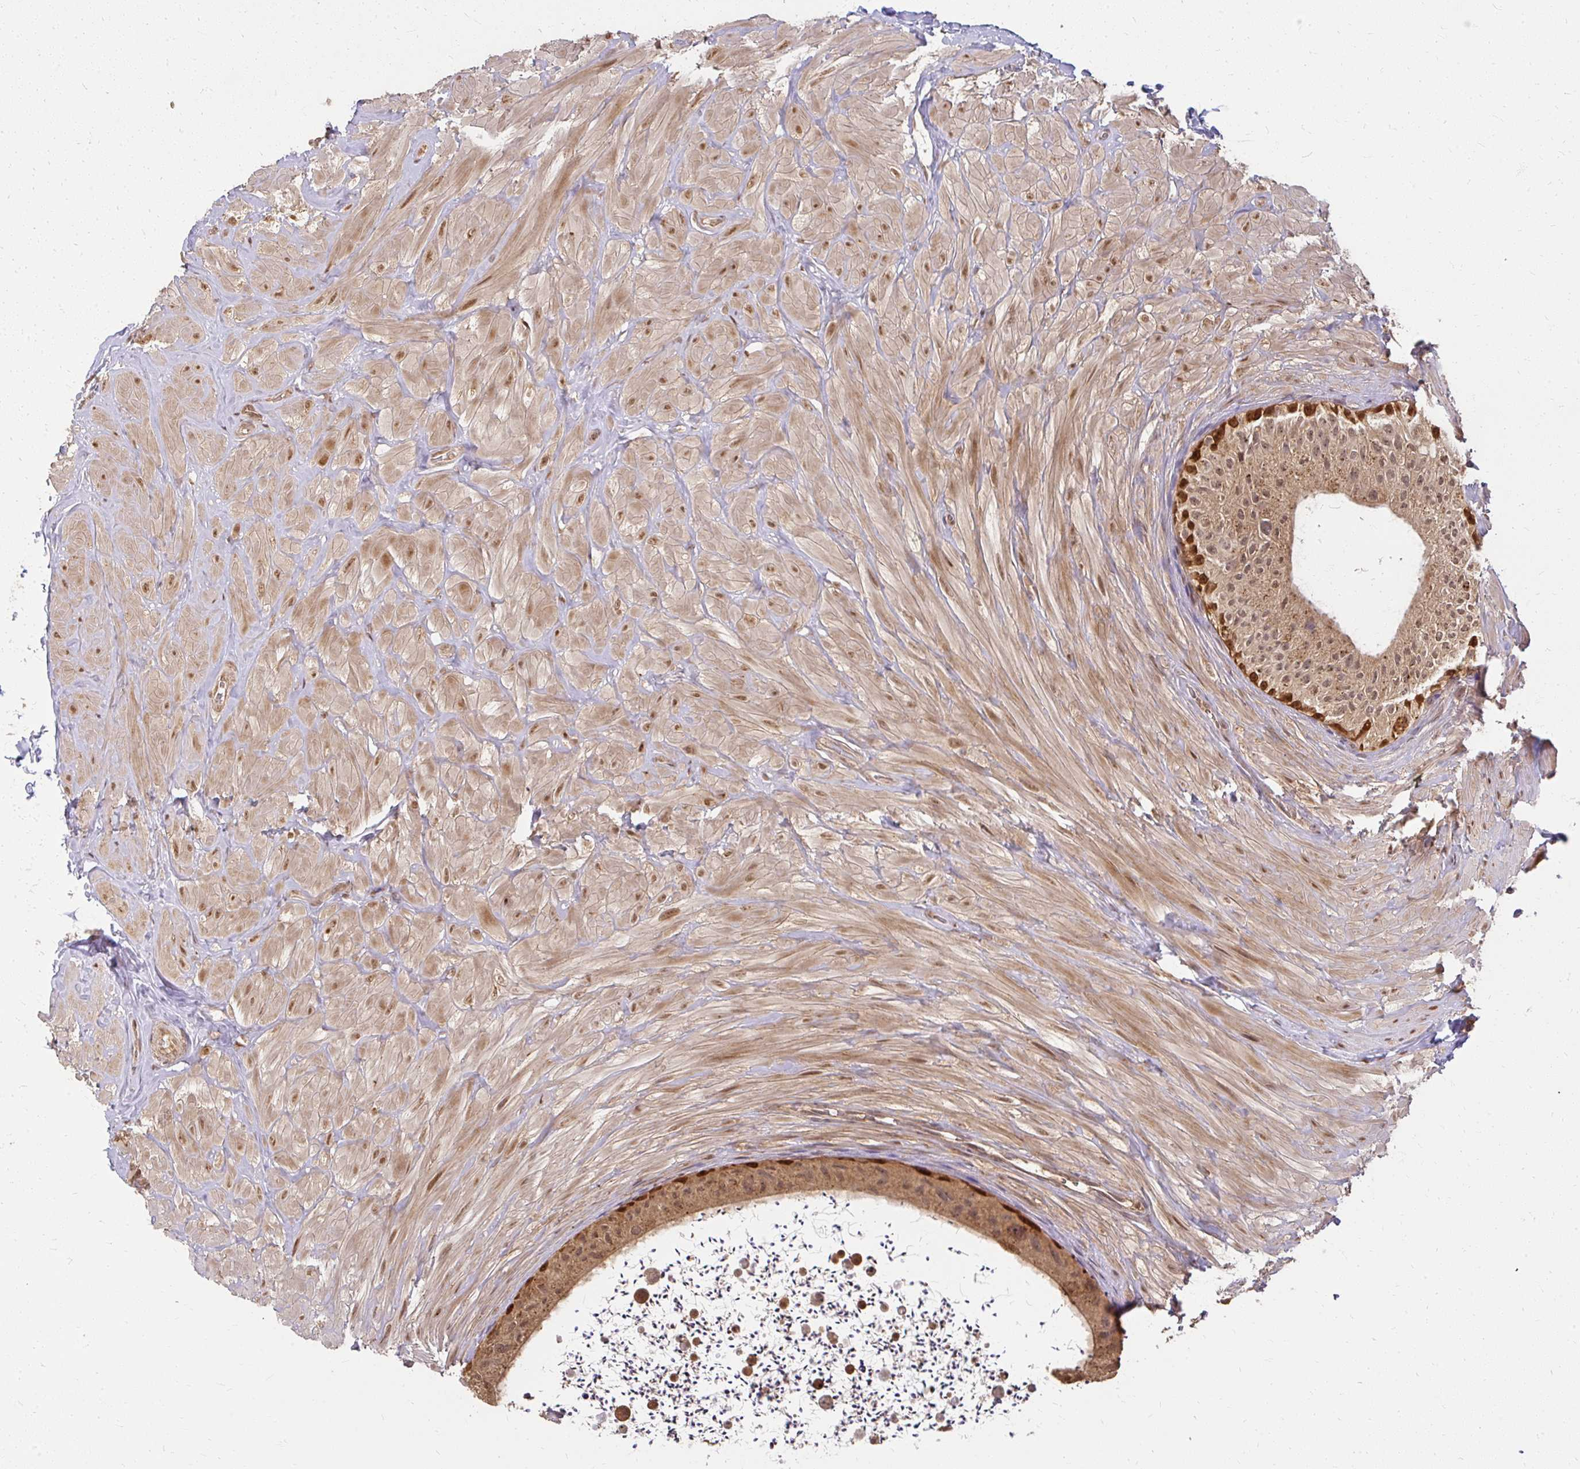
{"staining": {"intensity": "strong", "quantity": "25%-75%", "location": "cytoplasmic/membranous,nuclear"}, "tissue": "epididymis", "cell_type": "Glandular cells", "image_type": "normal", "snomed": [{"axis": "morphology", "description": "Normal tissue, NOS"}, {"axis": "topography", "description": "Epididymis"}, {"axis": "topography", "description": "Peripheral nerve tissue"}], "caption": "The photomicrograph shows staining of benign epididymis, revealing strong cytoplasmic/membranous,nuclear protein staining (brown color) within glandular cells. Using DAB (brown) and hematoxylin (blue) stains, captured at high magnification using brightfield microscopy.", "gene": "LARS2", "patient": {"sex": "male", "age": 32}}